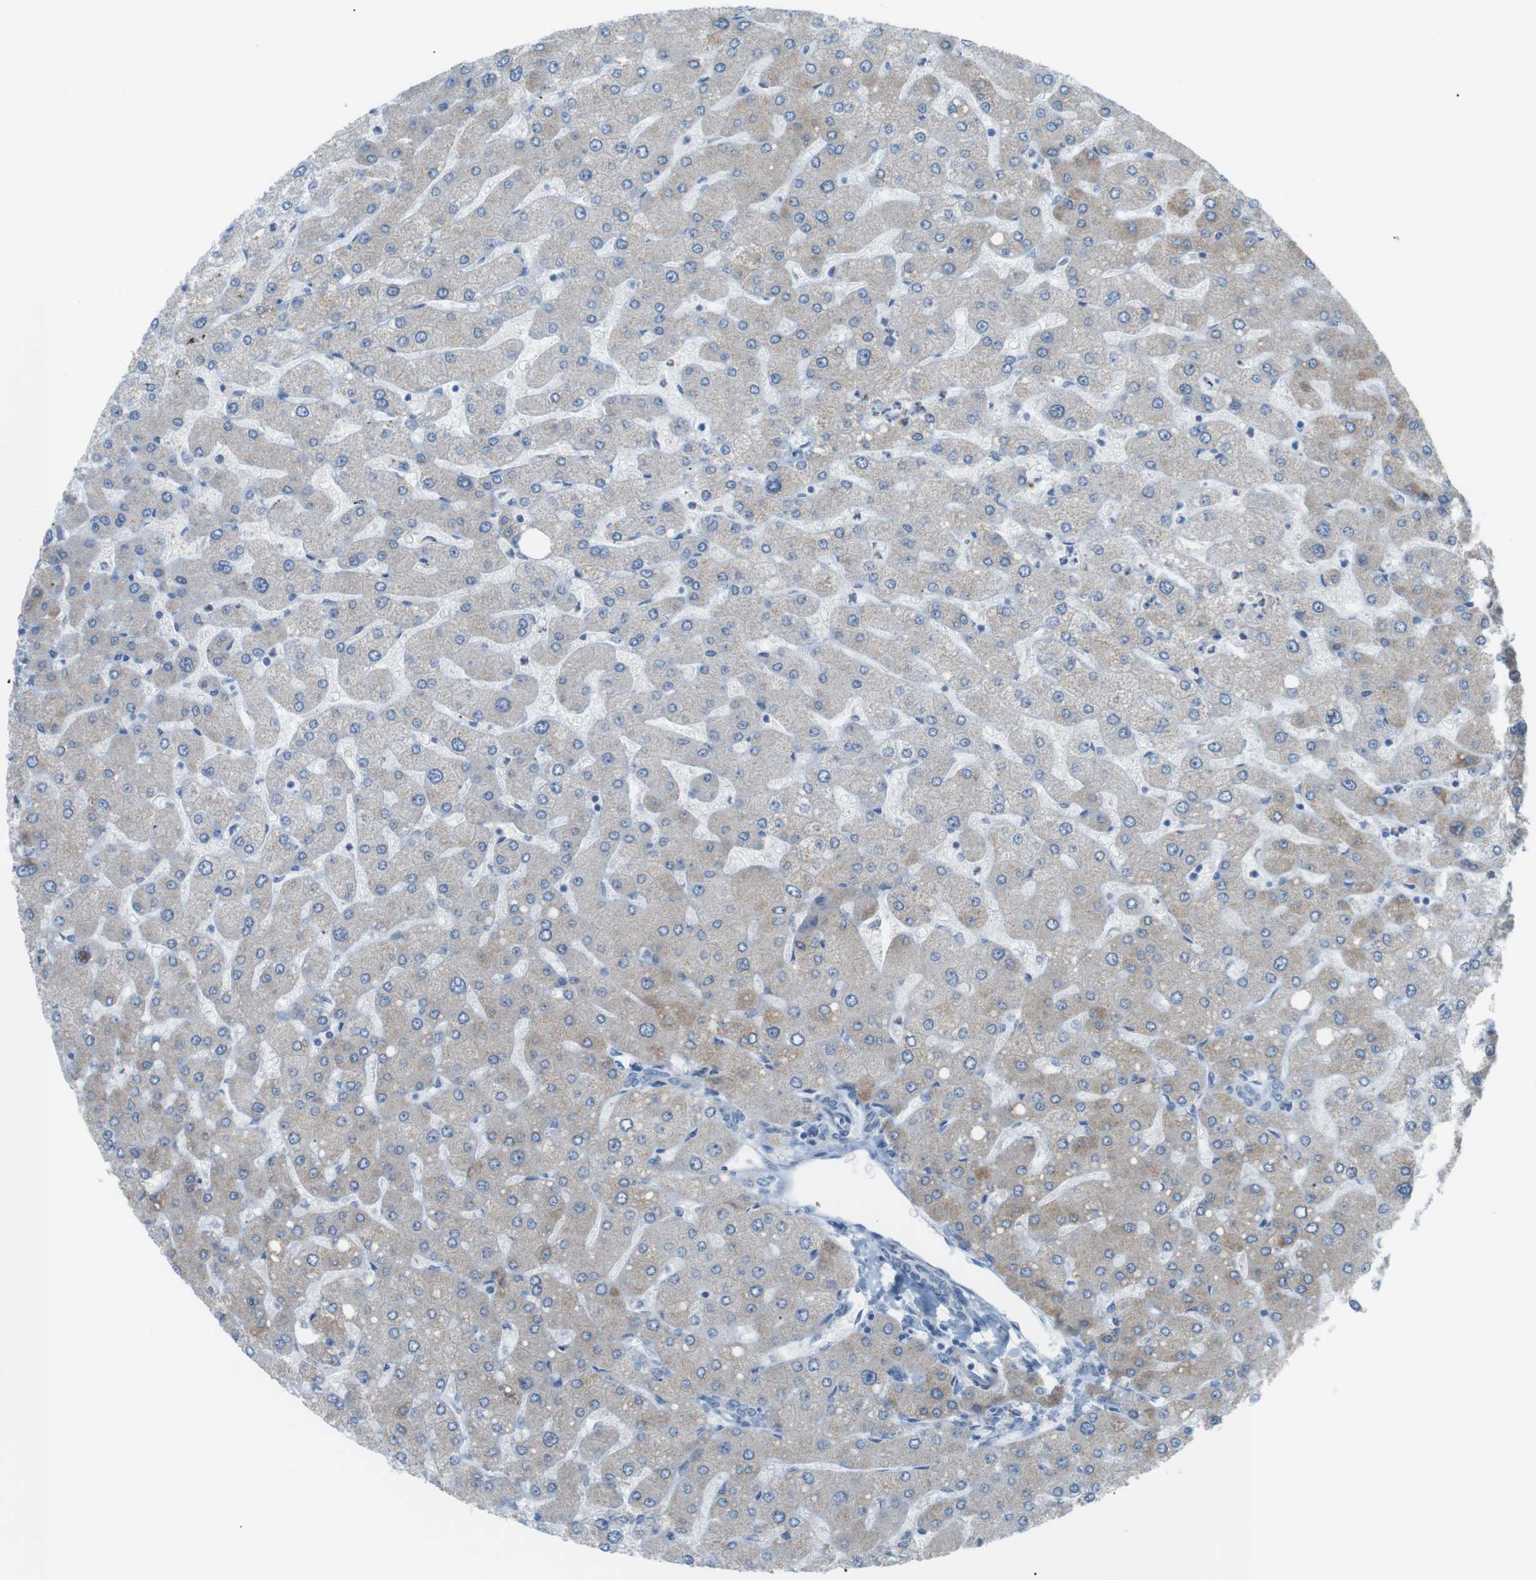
{"staining": {"intensity": "negative", "quantity": "none", "location": "none"}, "tissue": "liver", "cell_type": "Cholangiocytes", "image_type": "normal", "snomed": [{"axis": "morphology", "description": "Normal tissue, NOS"}, {"axis": "topography", "description": "Liver"}], "caption": "Immunohistochemistry (IHC) histopathology image of unremarkable liver: human liver stained with DAB (3,3'-diaminobenzidine) reveals no significant protein staining in cholangiocytes.", "gene": "VAMP1", "patient": {"sex": "male", "age": 55}}